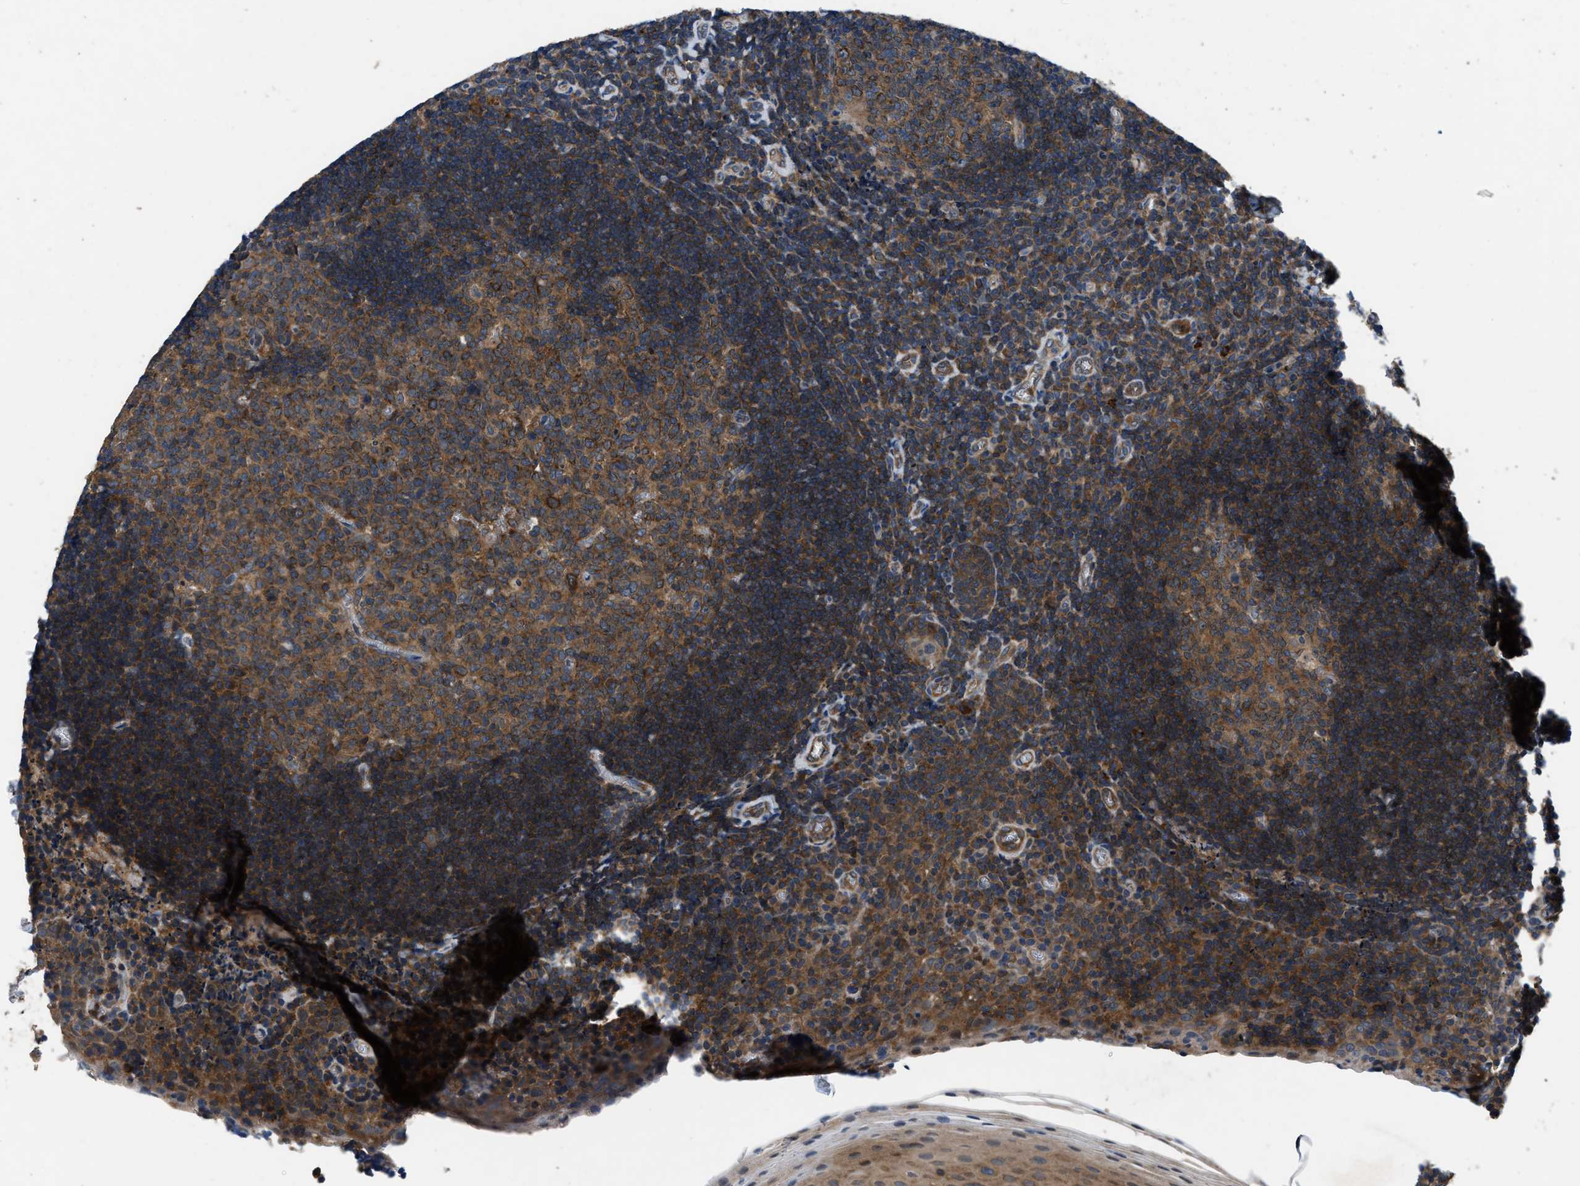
{"staining": {"intensity": "moderate", "quantity": ">75%", "location": "cytoplasmic/membranous"}, "tissue": "tonsil", "cell_type": "Germinal center cells", "image_type": "normal", "snomed": [{"axis": "morphology", "description": "Normal tissue, NOS"}, {"axis": "morphology", "description": "Inflammation, NOS"}, {"axis": "topography", "description": "Tonsil"}], "caption": "Germinal center cells exhibit medium levels of moderate cytoplasmic/membranous expression in approximately >75% of cells in unremarkable human tonsil.", "gene": "USP25", "patient": {"sex": "female", "age": 31}}